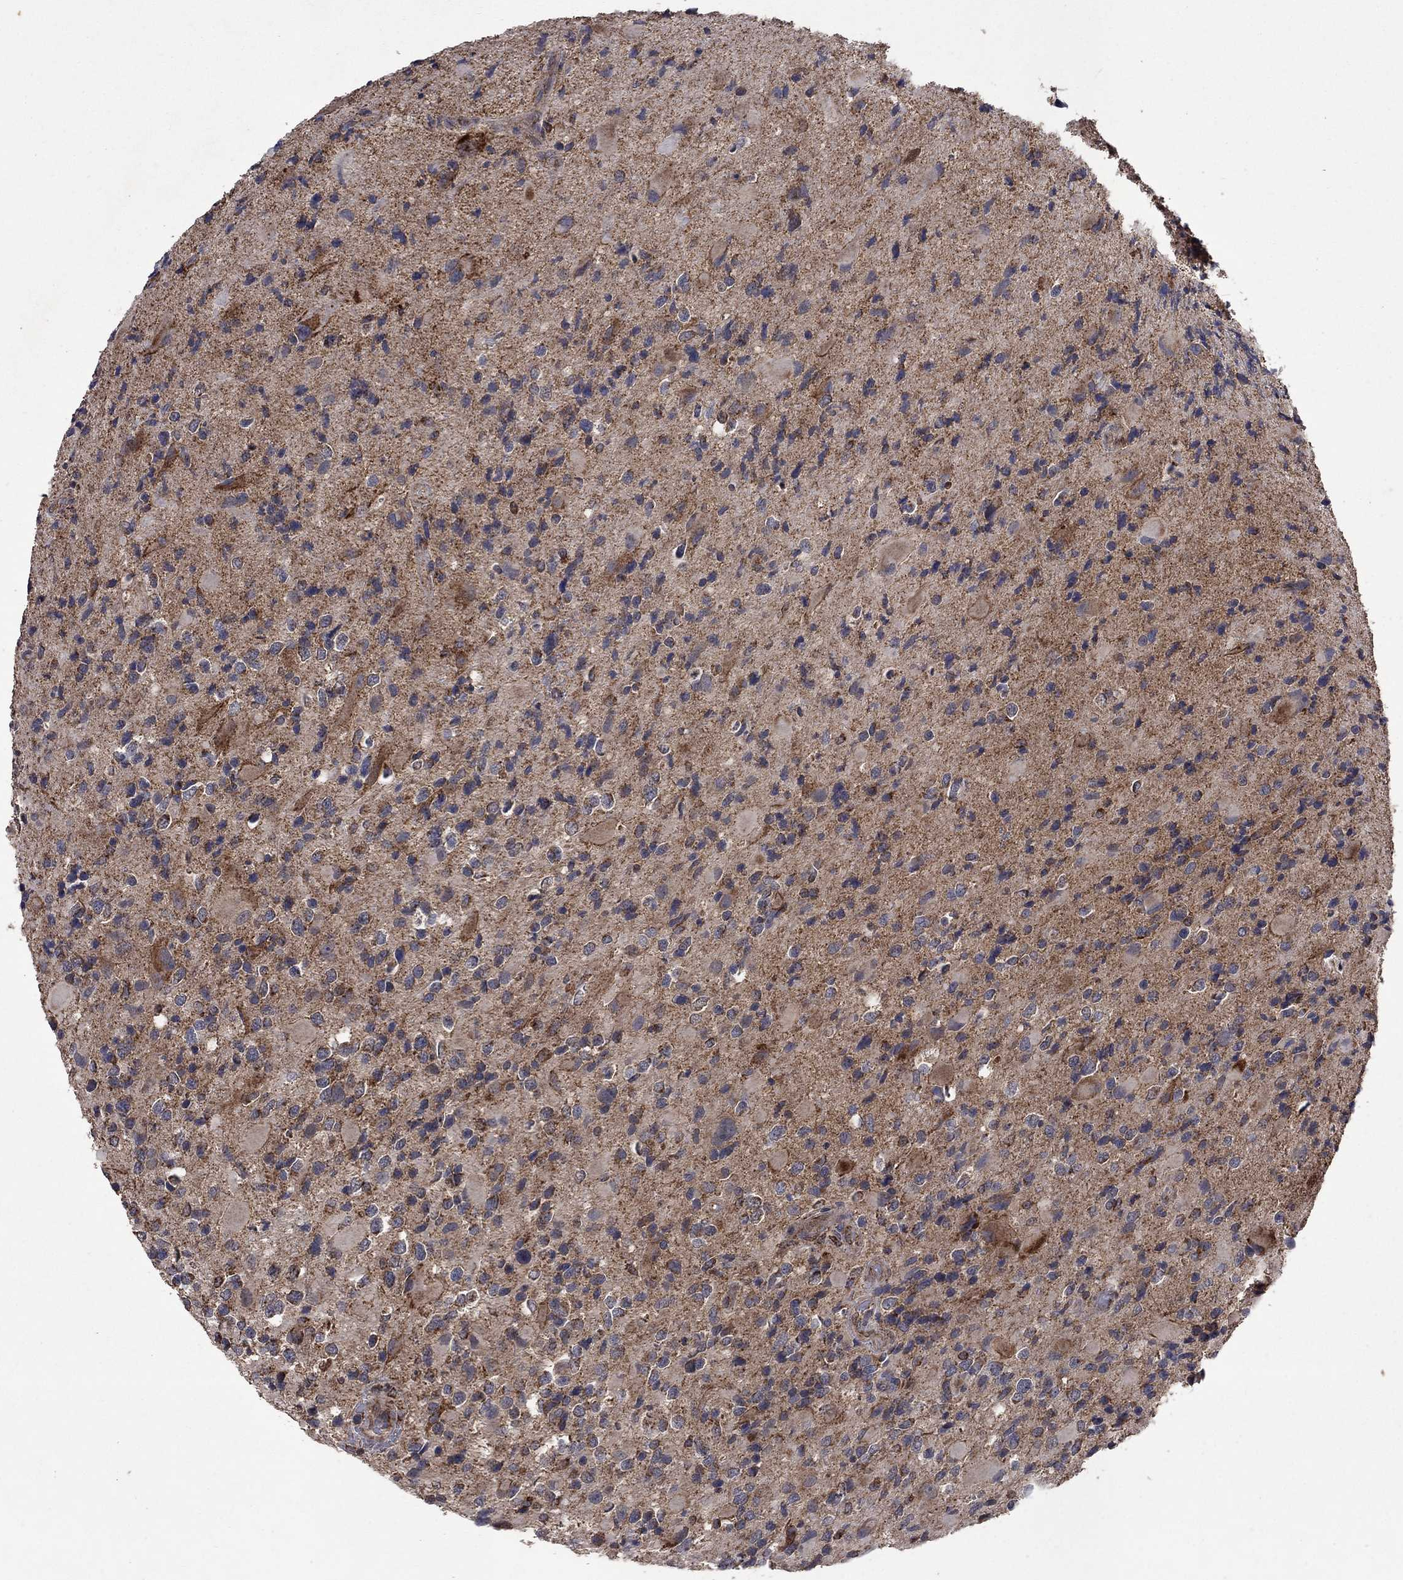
{"staining": {"intensity": "strong", "quantity": "<25%", "location": "cytoplasmic/membranous"}, "tissue": "glioma", "cell_type": "Tumor cells", "image_type": "cancer", "snomed": [{"axis": "morphology", "description": "Glioma, malignant, Low grade"}, {"axis": "topography", "description": "Brain"}], "caption": "There is medium levels of strong cytoplasmic/membranous positivity in tumor cells of glioma, as demonstrated by immunohistochemical staining (brown color).", "gene": "DPH1", "patient": {"sex": "female", "age": 32}}